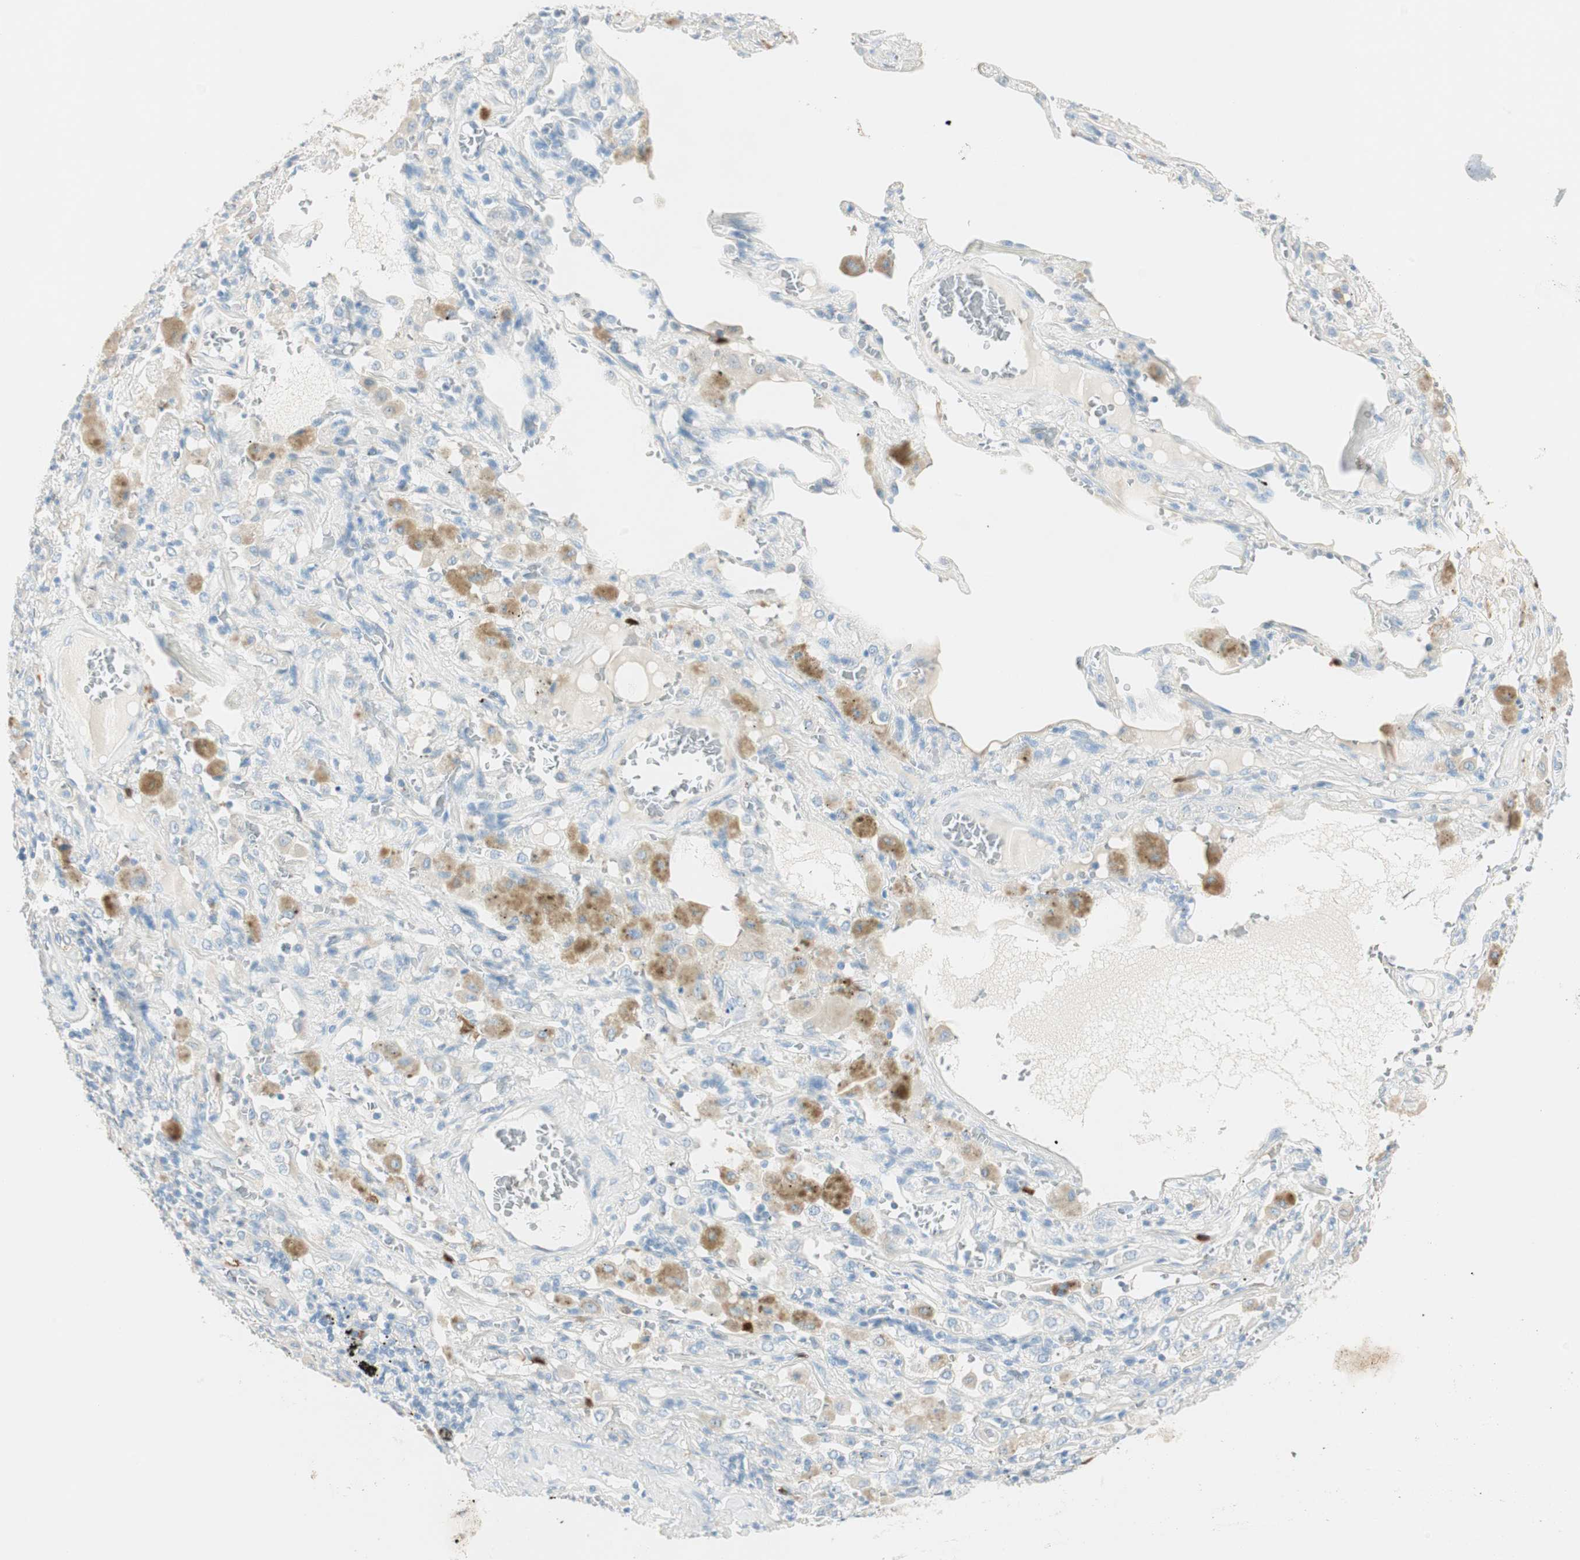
{"staining": {"intensity": "negative", "quantity": "none", "location": "none"}, "tissue": "lung cancer", "cell_type": "Tumor cells", "image_type": "cancer", "snomed": [{"axis": "morphology", "description": "Squamous cell carcinoma, NOS"}, {"axis": "topography", "description": "Lung"}], "caption": "Immunohistochemistry of human squamous cell carcinoma (lung) displays no positivity in tumor cells.", "gene": "HPGD", "patient": {"sex": "male", "age": 57}}